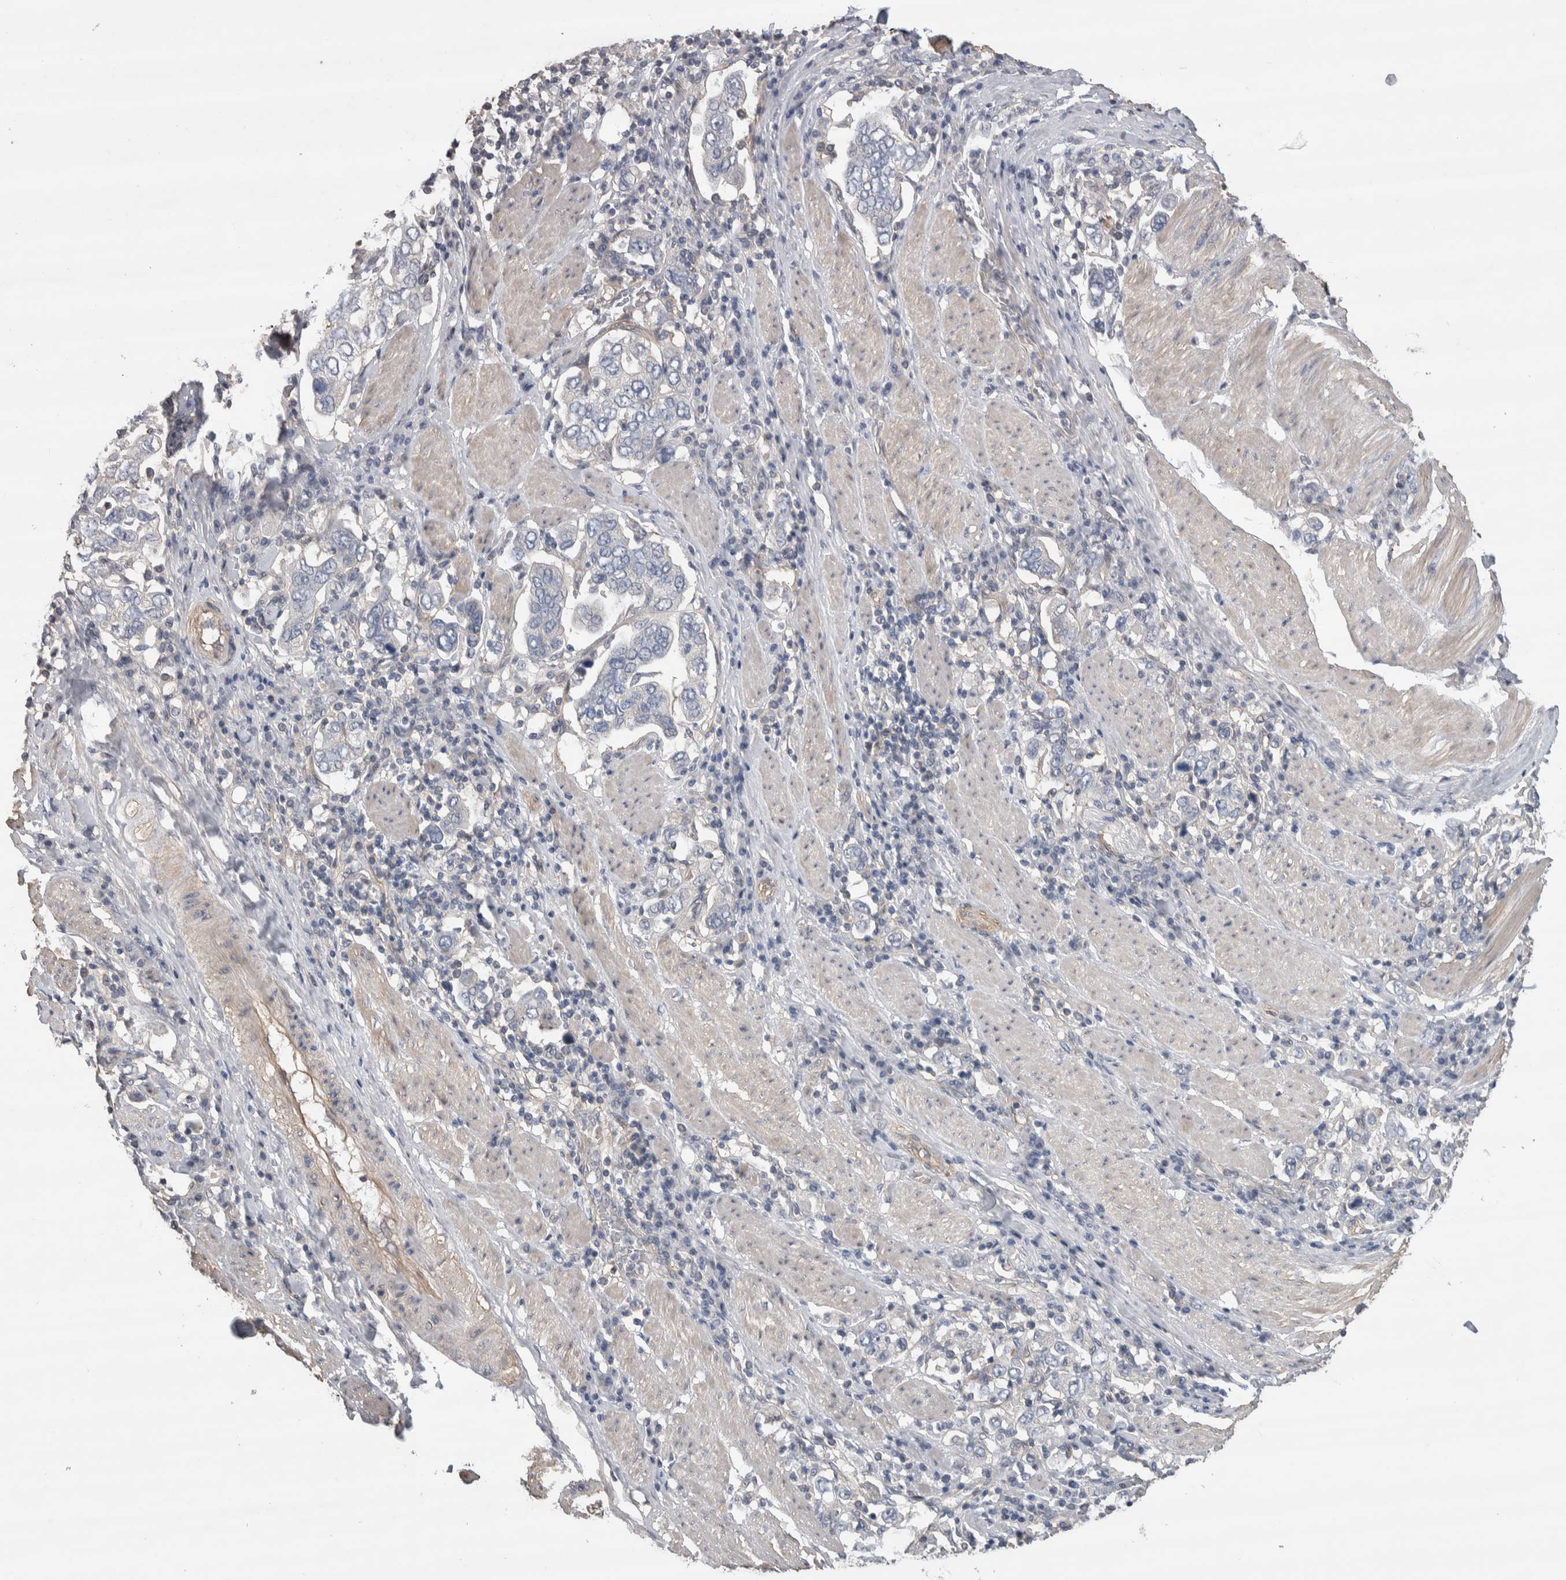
{"staining": {"intensity": "negative", "quantity": "none", "location": "none"}, "tissue": "stomach cancer", "cell_type": "Tumor cells", "image_type": "cancer", "snomed": [{"axis": "morphology", "description": "Adenocarcinoma, NOS"}, {"axis": "topography", "description": "Stomach, upper"}], "caption": "High power microscopy histopathology image of an IHC histopathology image of stomach cancer (adenocarcinoma), revealing no significant staining in tumor cells.", "gene": "GCNA", "patient": {"sex": "male", "age": 62}}